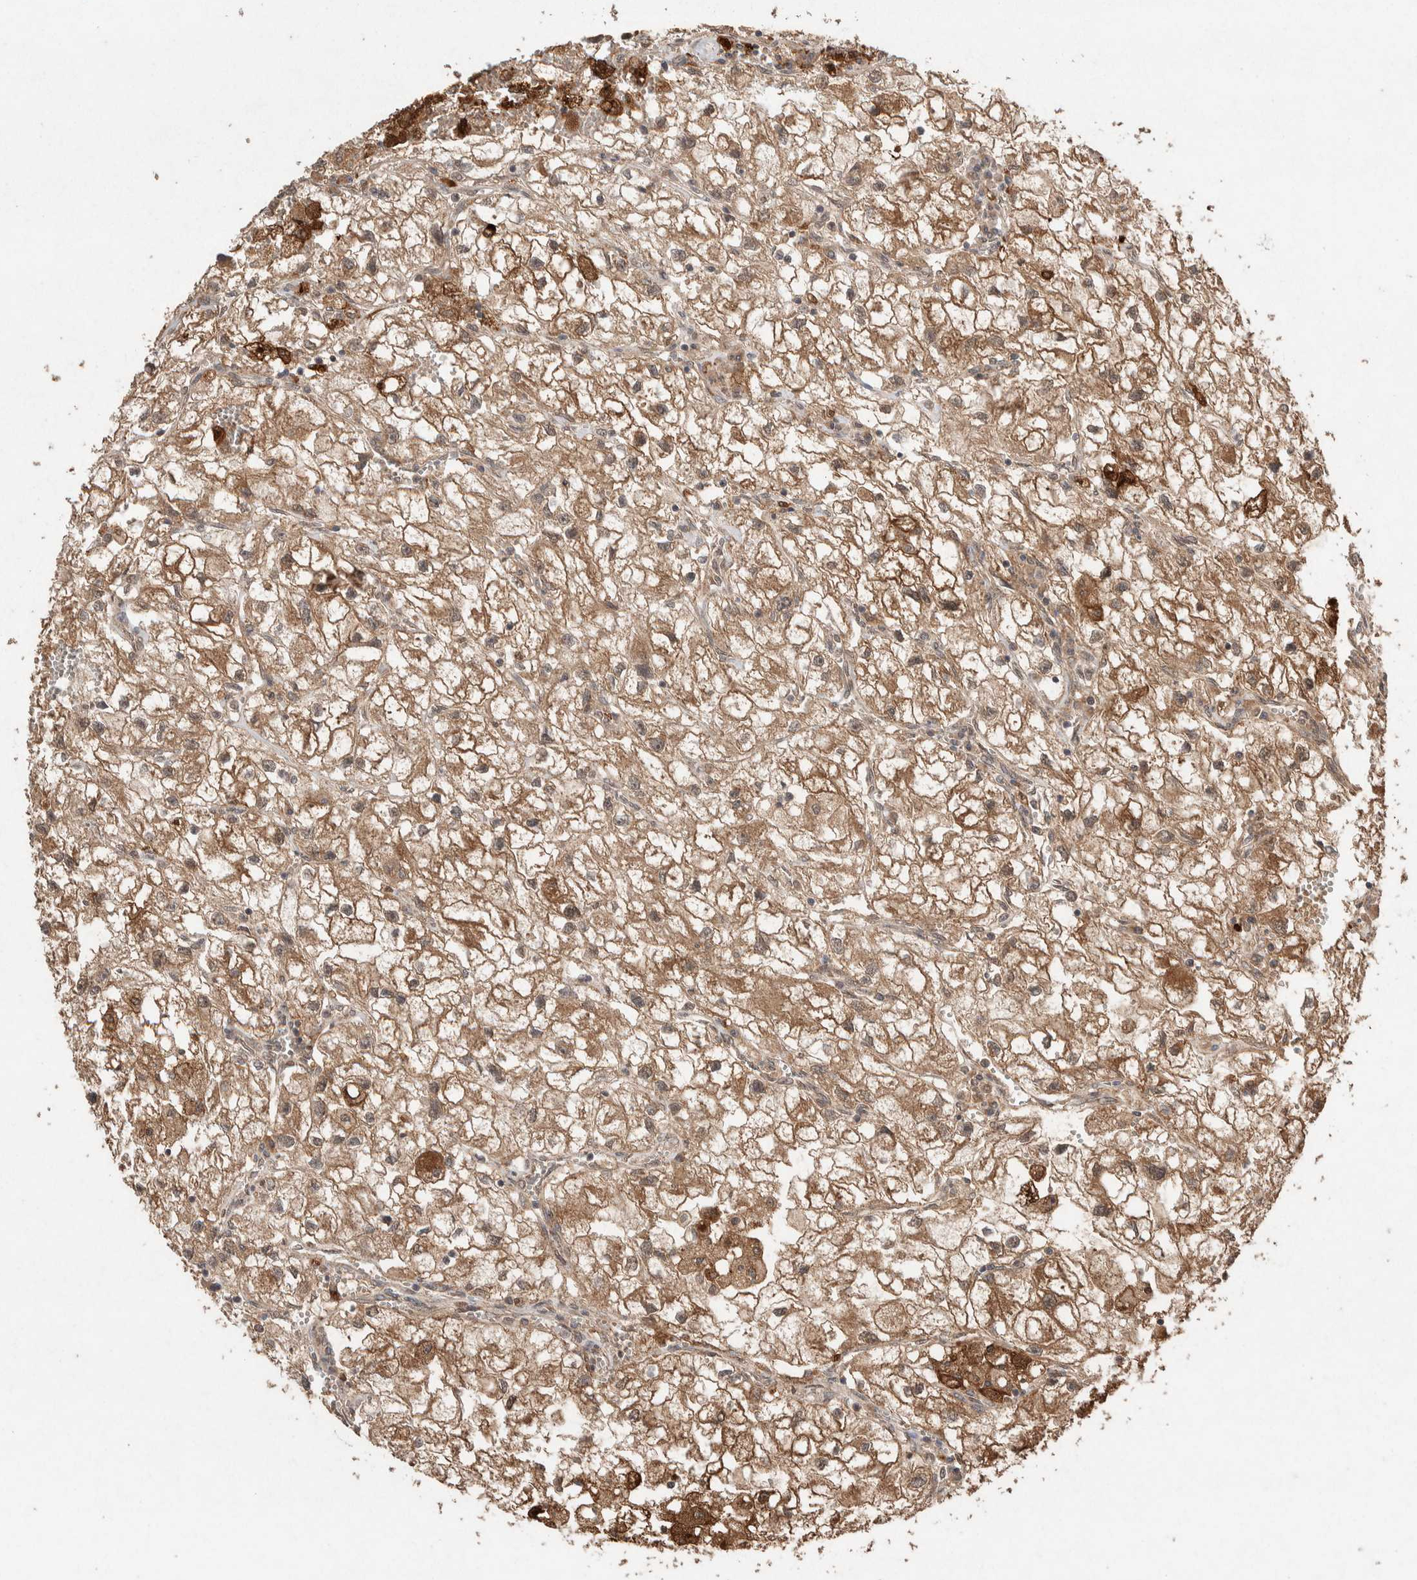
{"staining": {"intensity": "moderate", "quantity": ">75%", "location": "cytoplasmic/membranous"}, "tissue": "renal cancer", "cell_type": "Tumor cells", "image_type": "cancer", "snomed": [{"axis": "morphology", "description": "Adenocarcinoma, NOS"}, {"axis": "topography", "description": "Kidney"}], "caption": "A high-resolution image shows immunohistochemistry staining of adenocarcinoma (renal), which reveals moderate cytoplasmic/membranous positivity in about >75% of tumor cells.", "gene": "KCNJ5", "patient": {"sex": "female", "age": 70}}